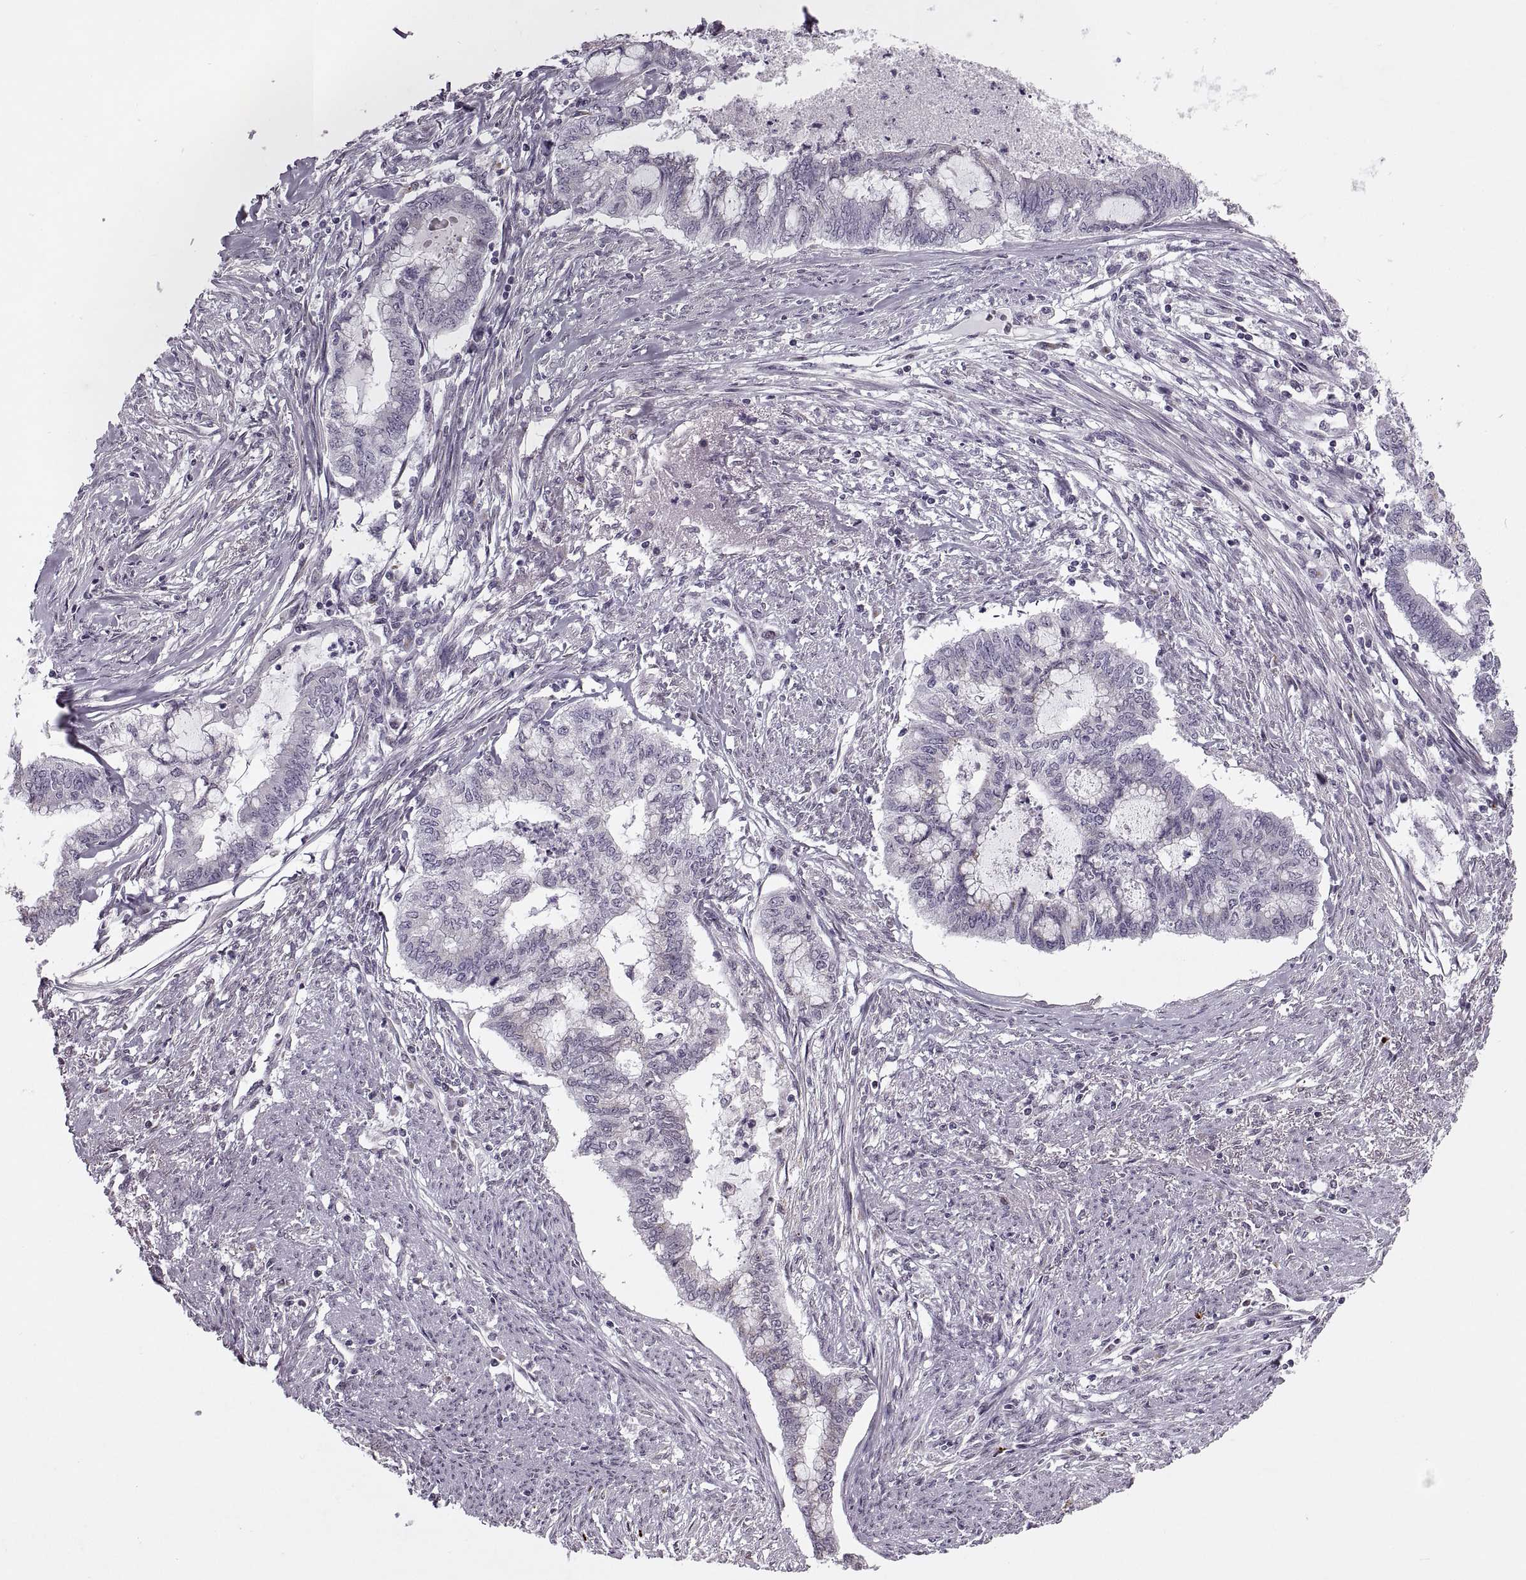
{"staining": {"intensity": "negative", "quantity": "none", "location": "none"}, "tissue": "endometrial cancer", "cell_type": "Tumor cells", "image_type": "cancer", "snomed": [{"axis": "morphology", "description": "Adenocarcinoma, NOS"}, {"axis": "topography", "description": "Endometrium"}], "caption": "Micrograph shows no significant protein positivity in tumor cells of endometrial cancer (adenocarcinoma). (DAB immunohistochemistry with hematoxylin counter stain).", "gene": "PRSS37", "patient": {"sex": "female", "age": 79}}